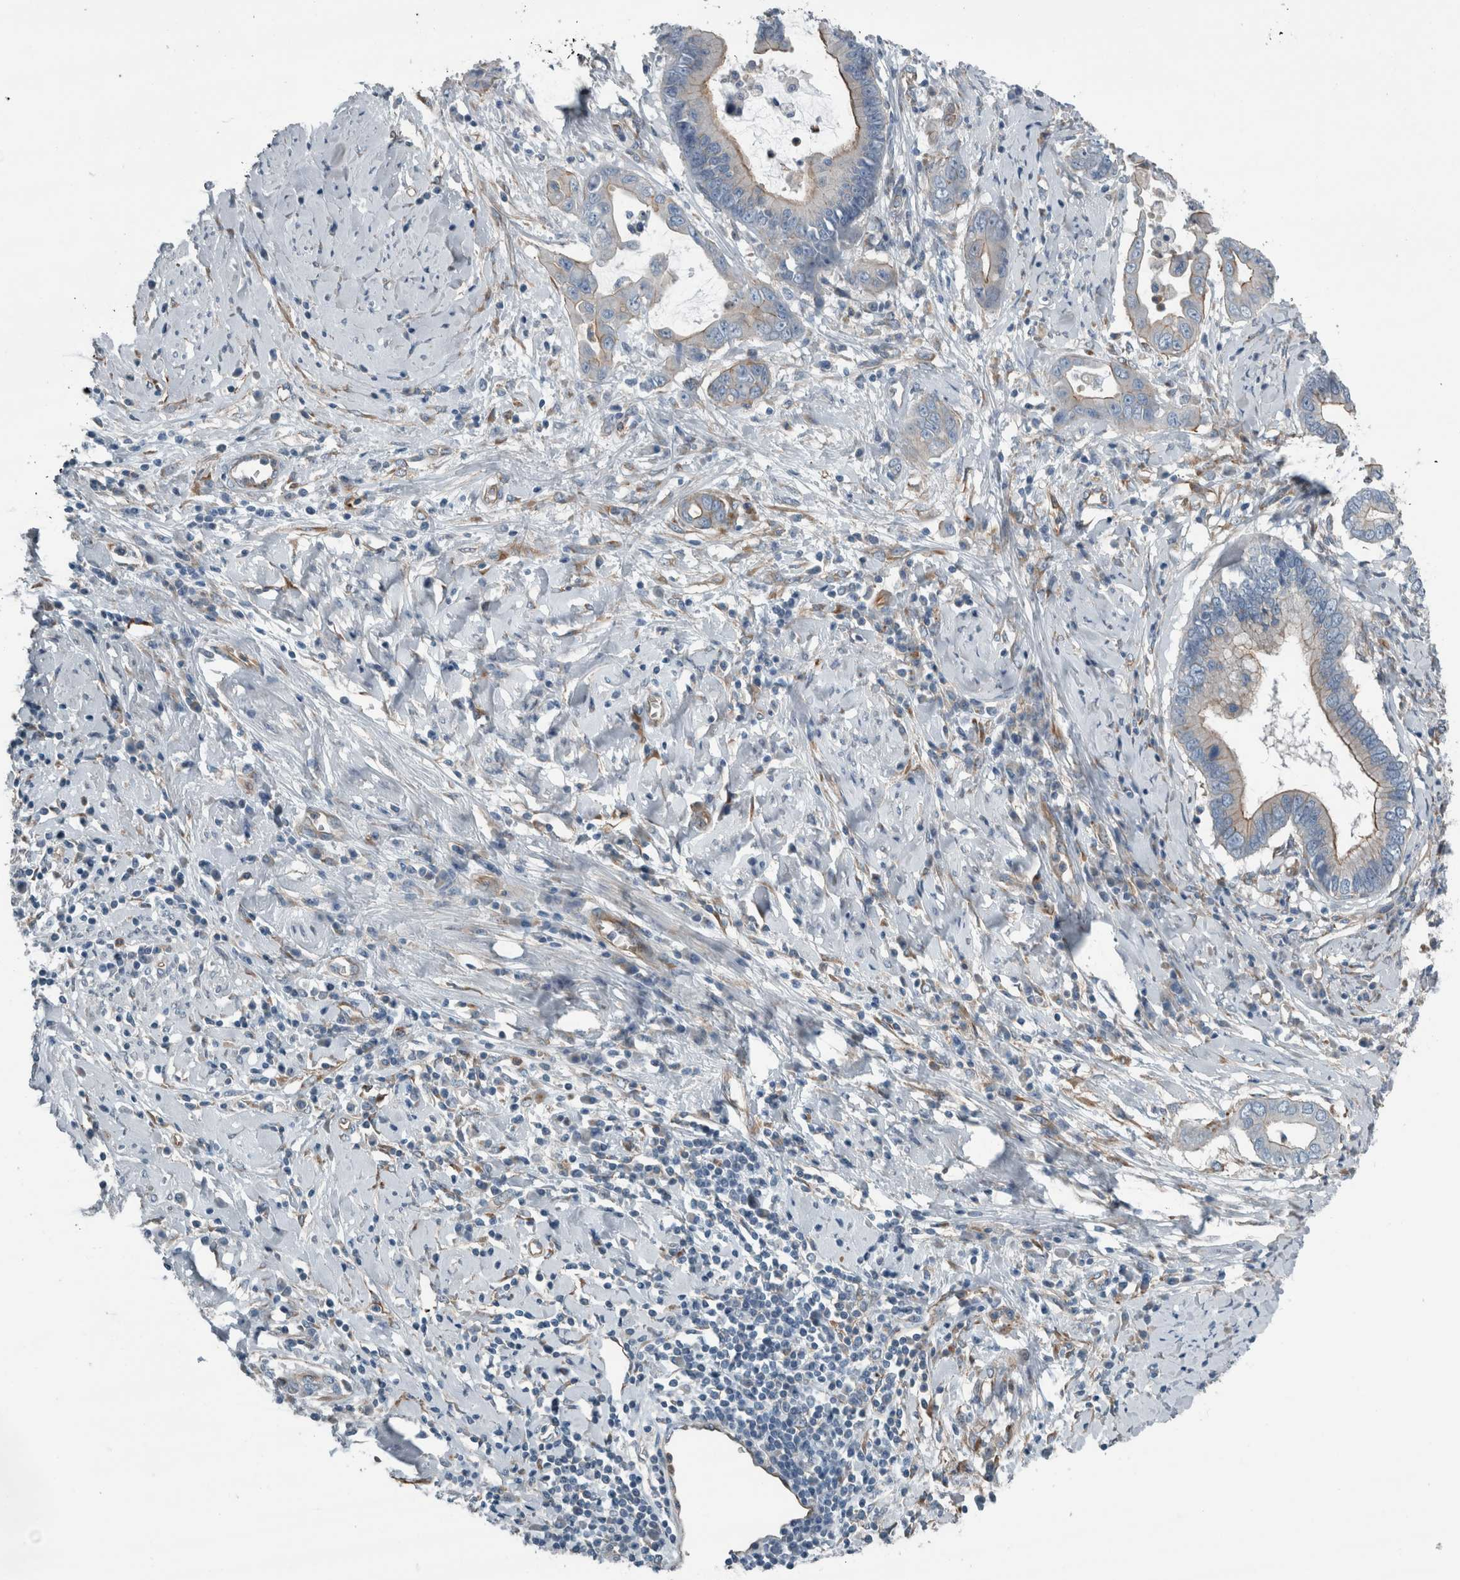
{"staining": {"intensity": "strong", "quantity": "25%-75%", "location": "cytoplasmic/membranous"}, "tissue": "cervical cancer", "cell_type": "Tumor cells", "image_type": "cancer", "snomed": [{"axis": "morphology", "description": "Adenocarcinoma, NOS"}, {"axis": "topography", "description": "Cervix"}], "caption": "About 25%-75% of tumor cells in cervical adenocarcinoma exhibit strong cytoplasmic/membranous protein staining as visualized by brown immunohistochemical staining.", "gene": "GLT8D2", "patient": {"sex": "female", "age": 44}}